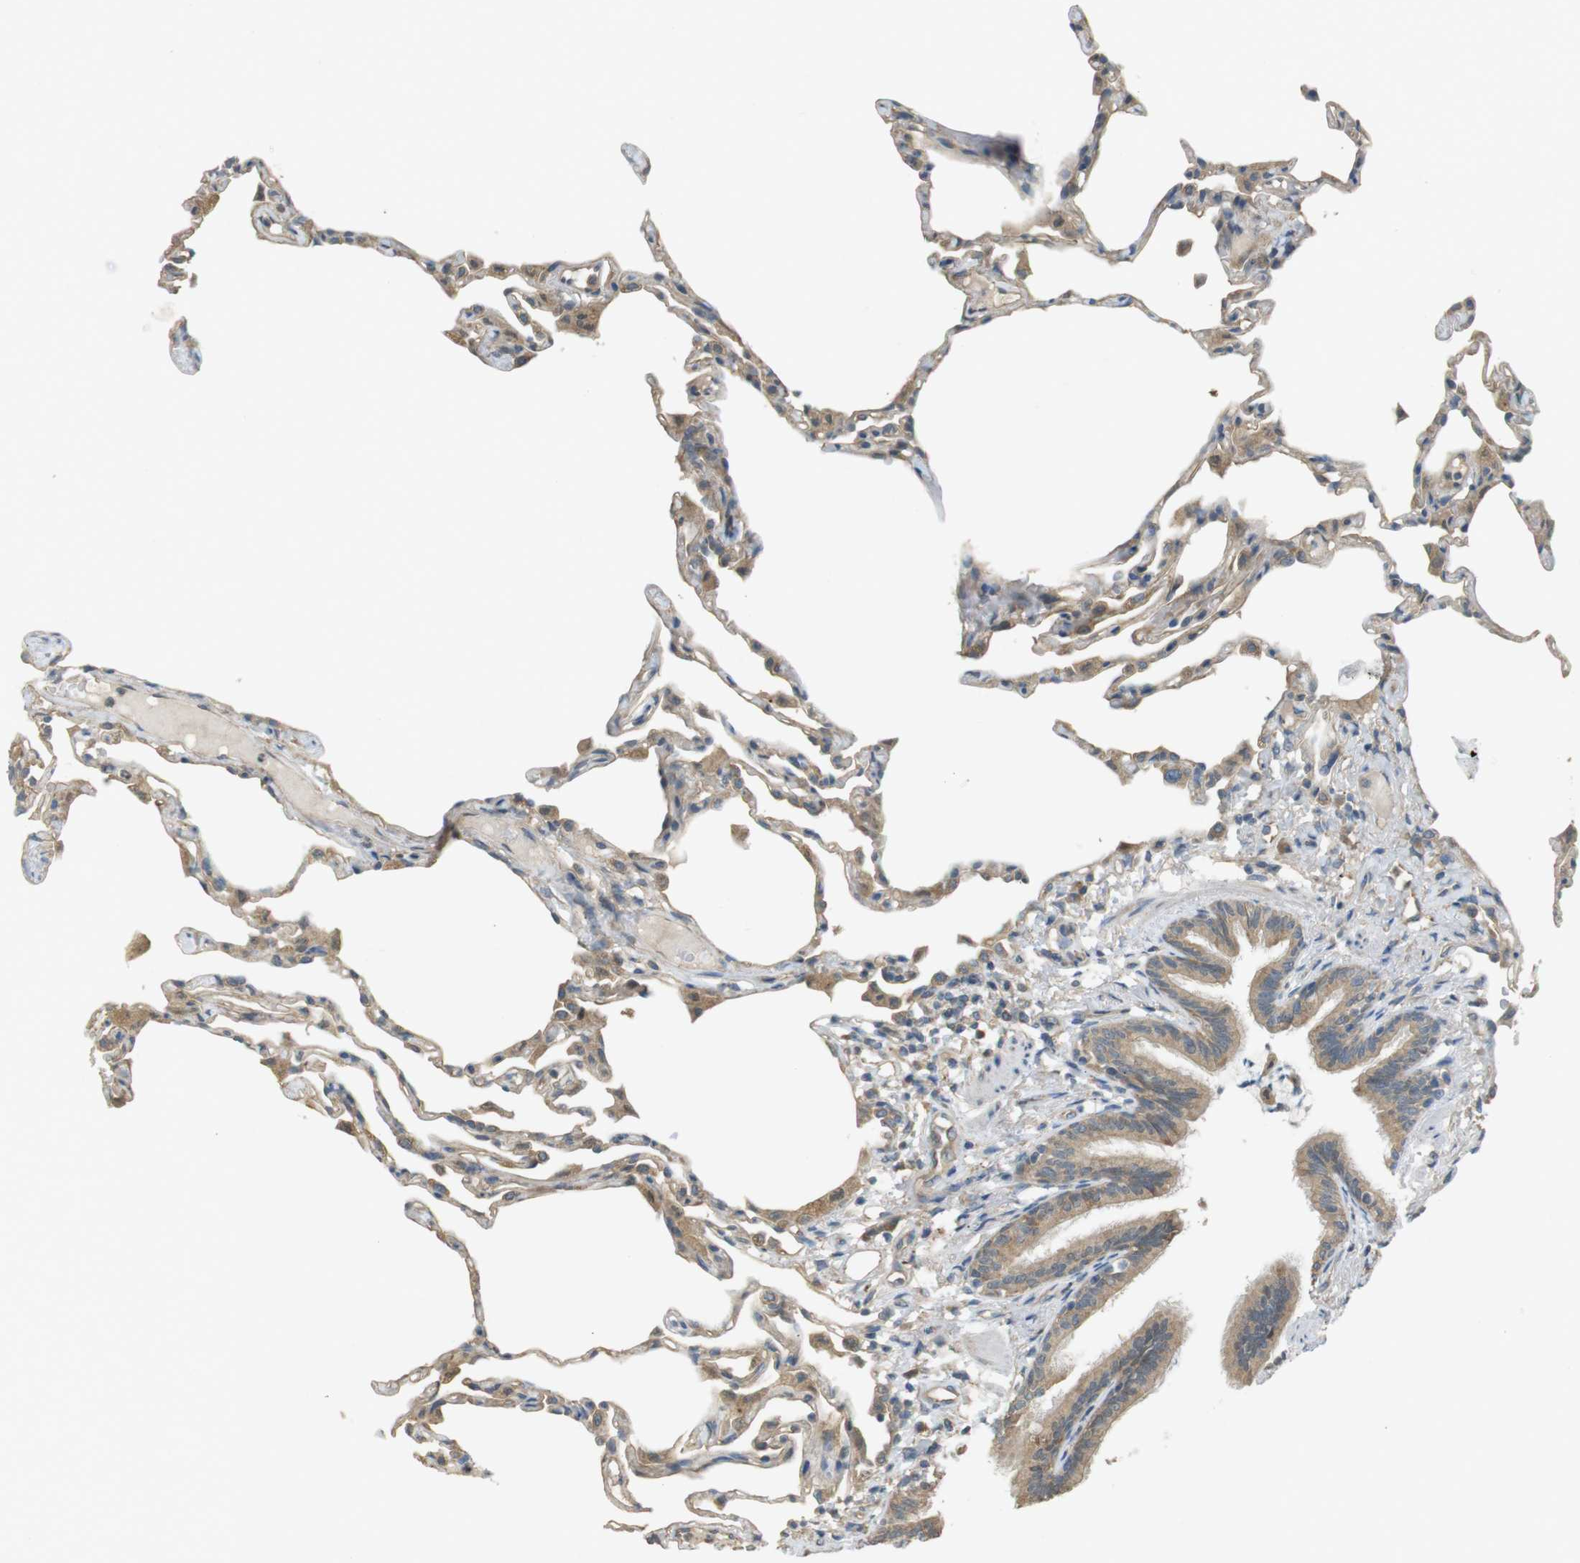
{"staining": {"intensity": "weak", "quantity": "25%-75%", "location": "cytoplasmic/membranous"}, "tissue": "lung", "cell_type": "Alveolar cells", "image_type": "normal", "snomed": [{"axis": "morphology", "description": "Normal tissue, NOS"}, {"axis": "topography", "description": "Lung"}], "caption": "An immunohistochemistry histopathology image of normal tissue is shown. Protein staining in brown labels weak cytoplasmic/membranous positivity in lung within alveolar cells.", "gene": "ZDHHC20", "patient": {"sex": "female", "age": 49}}